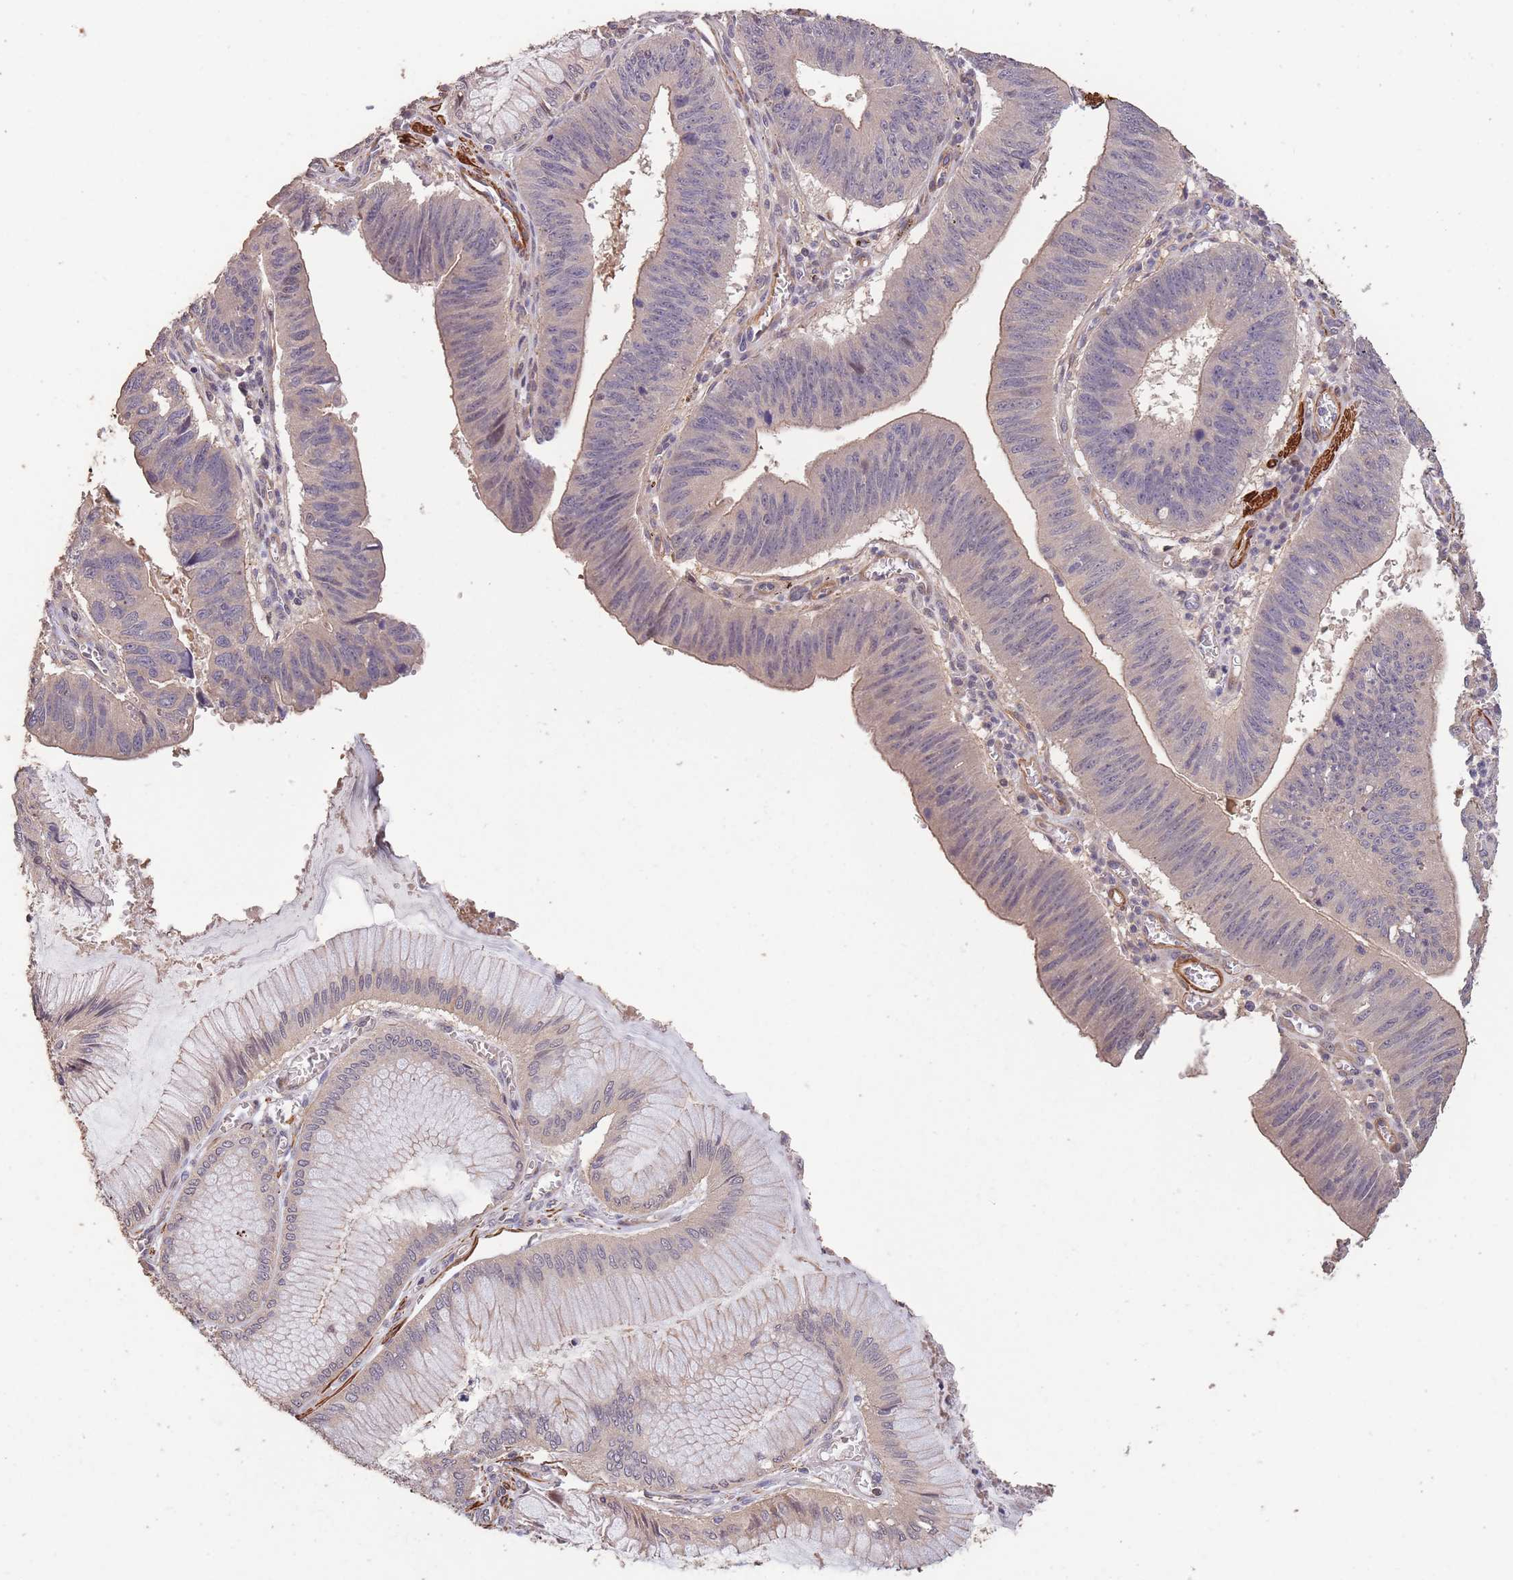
{"staining": {"intensity": "negative", "quantity": "none", "location": "none"}, "tissue": "stomach cancer", "cell_type": "Tumor cells", "image_type": "cancer", "snomed": [{"axis": "morphology", "description": "Adenocarcinoma, NOS"}, {"axis": "topography", "description": "Stomach"}], "caption": "This is an immunohistochemistry micrograph of adenocarcinoma (stomach). There is no positivity in tumor cells.", "gene": "NLRC4", "patient": {"sex": "male", "age": 59}}